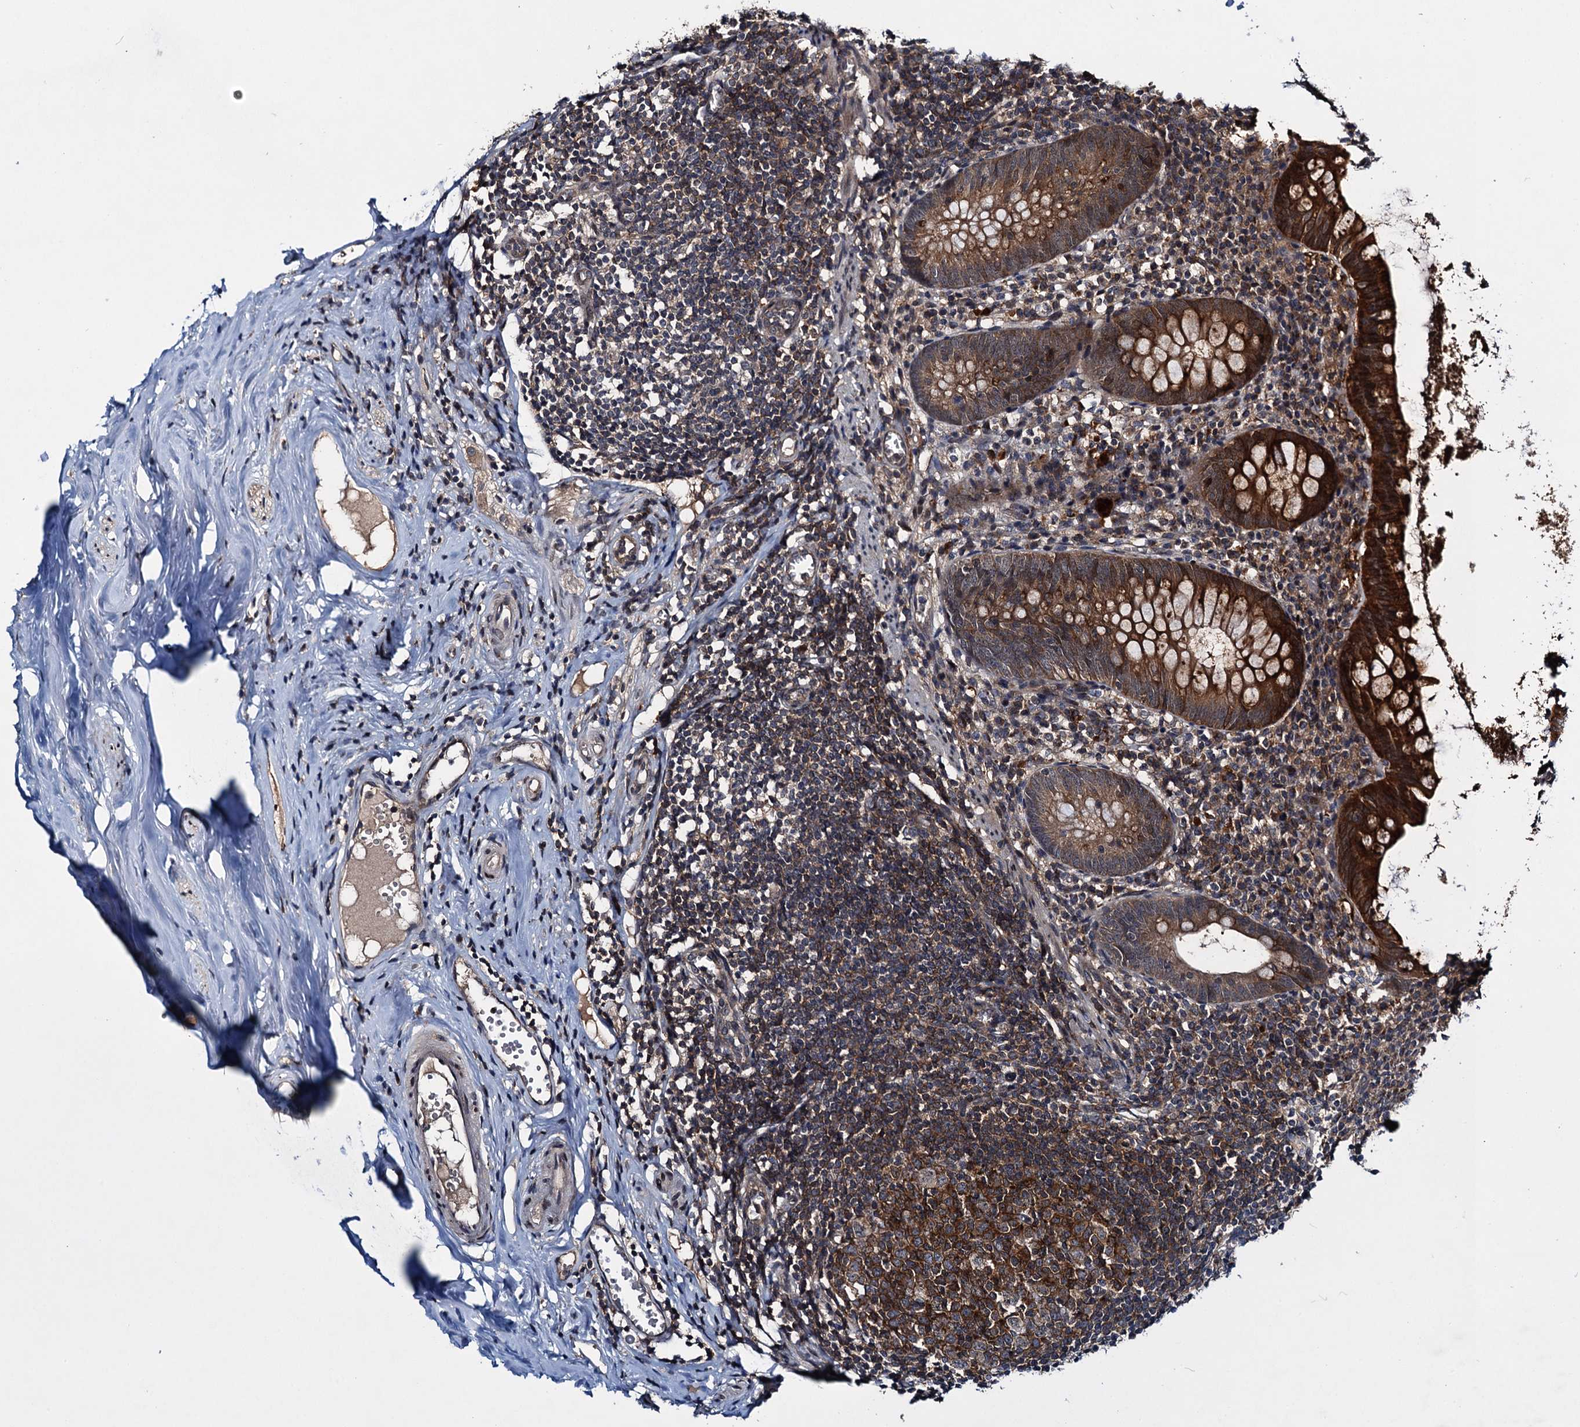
{"staining": {"intensity": "strong", "quantity": ">75%", "location": "cytoplasmic/membranous"}, "tissue": "appendix", "cell_type": "Glandular cells", "image_type": "normal", "snomed": [{"axis": "morphology", "description": "Normal tissue, NOS"}, {"axis": "topography", "description": "Appendix"}], "caption": "Immunohistochemical staining of unremarkable appendix reveals strong cytoplasmic/membranous protein positivity in approximately >75% of glandular cells. The protein of interest is stained brown, and the nuclei are stained in blue (DAB (3,3'-diaminobenzidine) IHC with brightfield microscopy, high magnification).", "gene": "RNF165", "patient": {"sex": "female", "age": 51}}